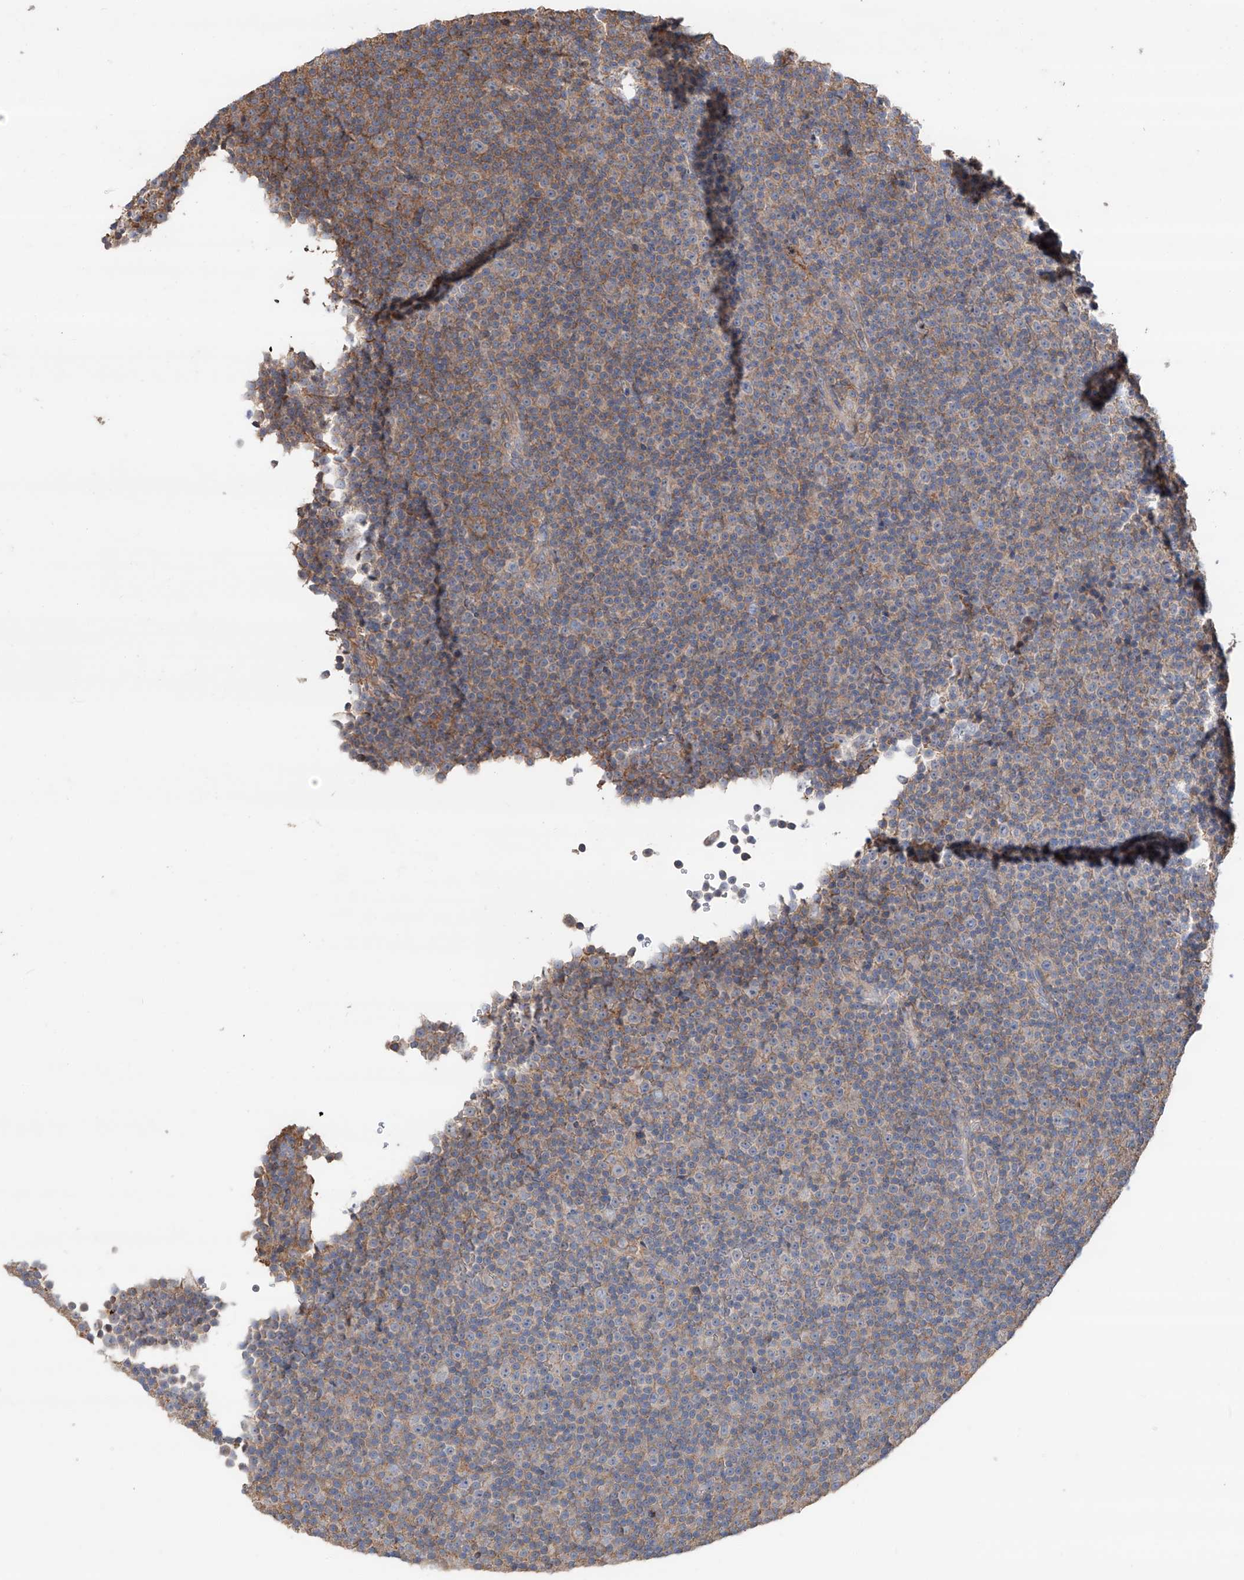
{"staining": {"intensity": "negative", "quantity": "none", "location": "none"}, "tissue": "lymphoma", "cell_type": "Tumor cells", "image_type": "cancer", "snomed": [{"axis": "morphology", "description": "Malignant lymphoma, non-Hodgkin's type, Low grade"}, {"axis": "topography", "description": "Lymph node"}], "caption": "The image displays no significant positivity in tumor cells of low-grade malignant lymphoma, non-Hodgkin's type. (DAB (3,3'-diaminobenzidine) immunohistochemistry visualized using brightfield microscopy, high magnification).", "gene": "EDN1", "patient": {"sex": "female", "age": 67}}